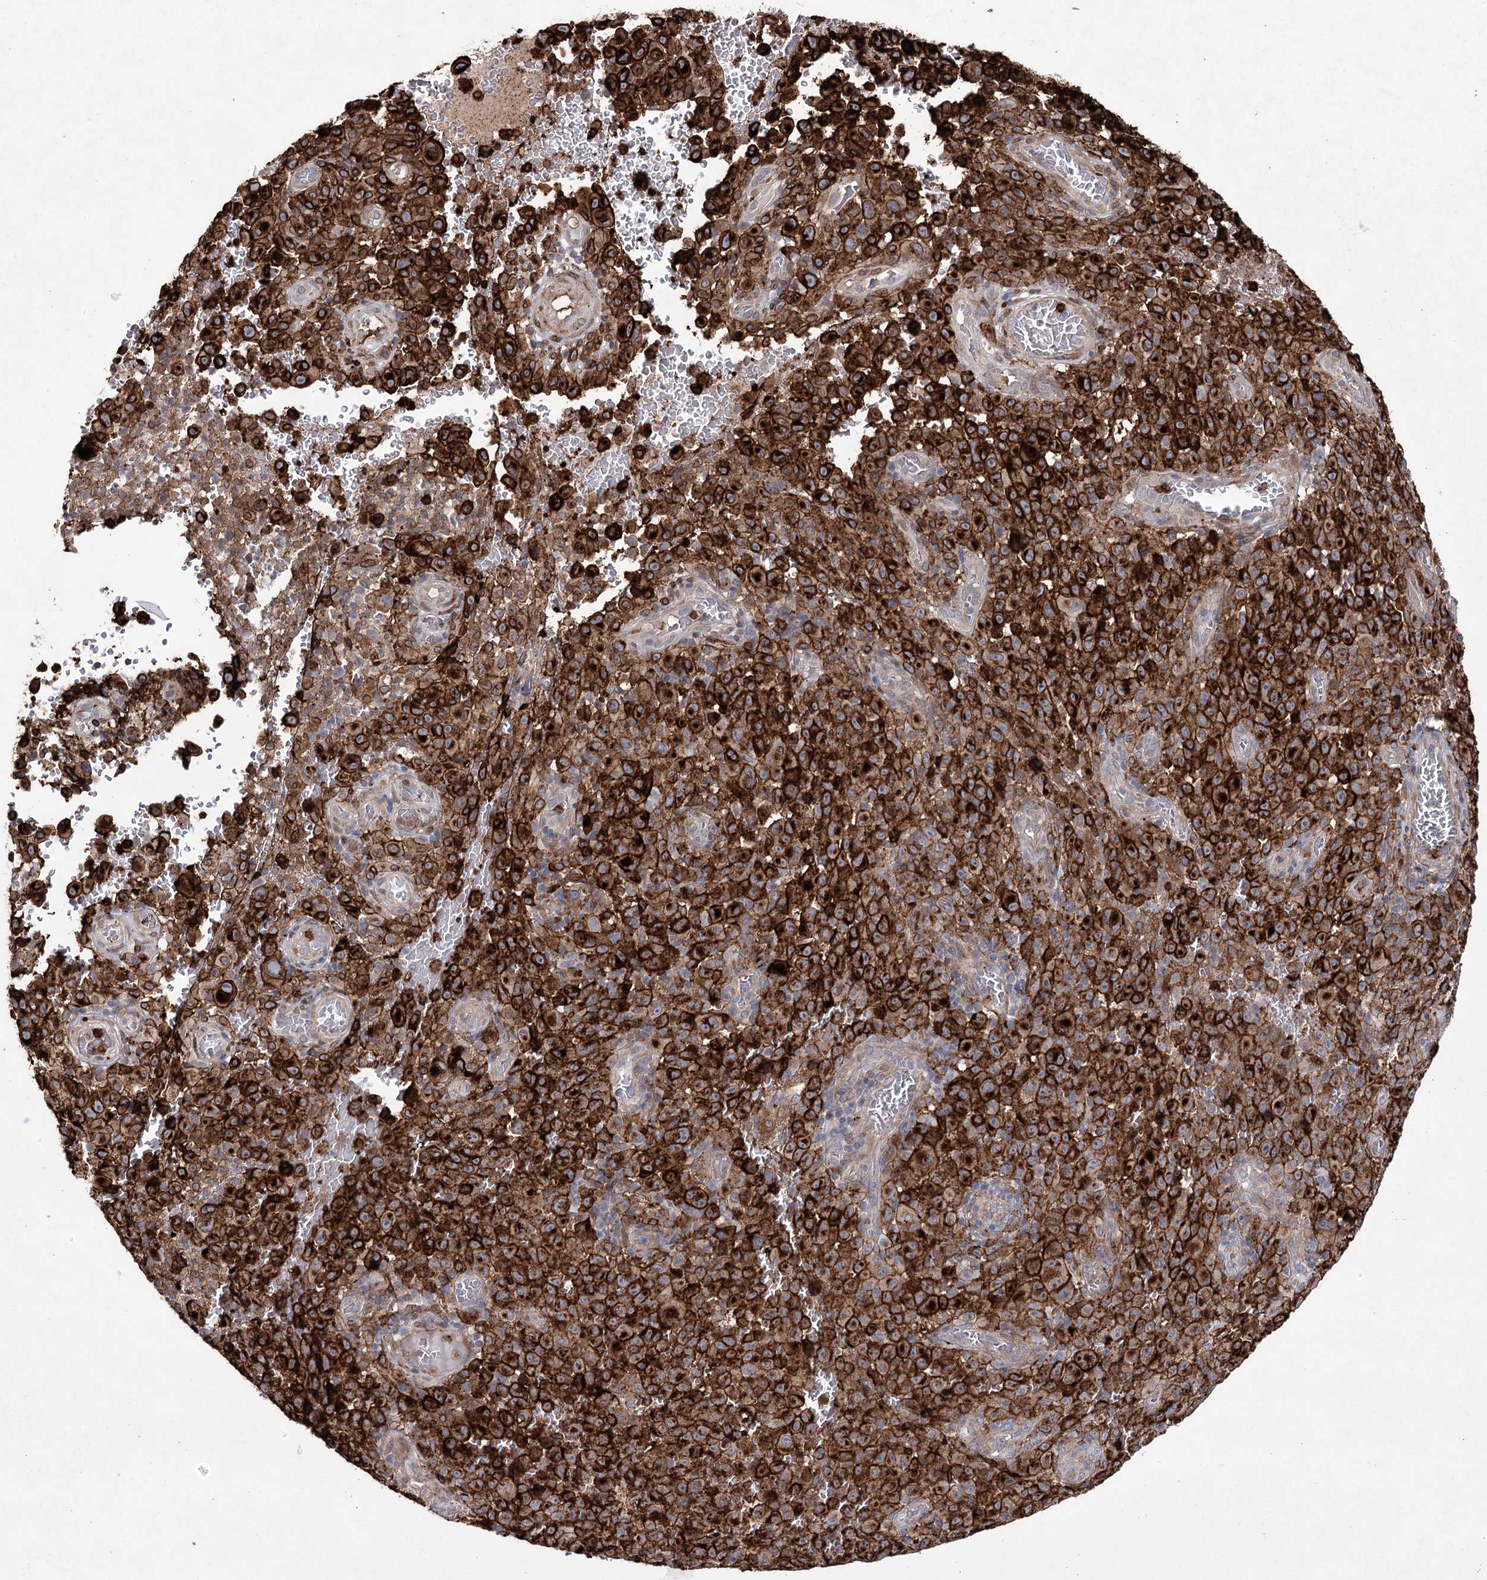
{"staining": {"intensity": "strong", "quantity": ">75%", "location": "cytoplasmic/membranous"}, "tissue": "melanoma", "cell_type": "Tumor cells", "image_type": "cancer", "snomed": [{"axis": "morphology", "description": "Malignant melanoma, NOS"}, {"axis": "topography", "description": "Skin"}], "caption": "This micrograph demonstrates immunohistochemistry staining of human melanoma, with high strong cytoplasmic/membranous expression in about >75% of tumor cells.", "gene": "DCUN1D4", "patient": {"sex": "female", "age": 82}}